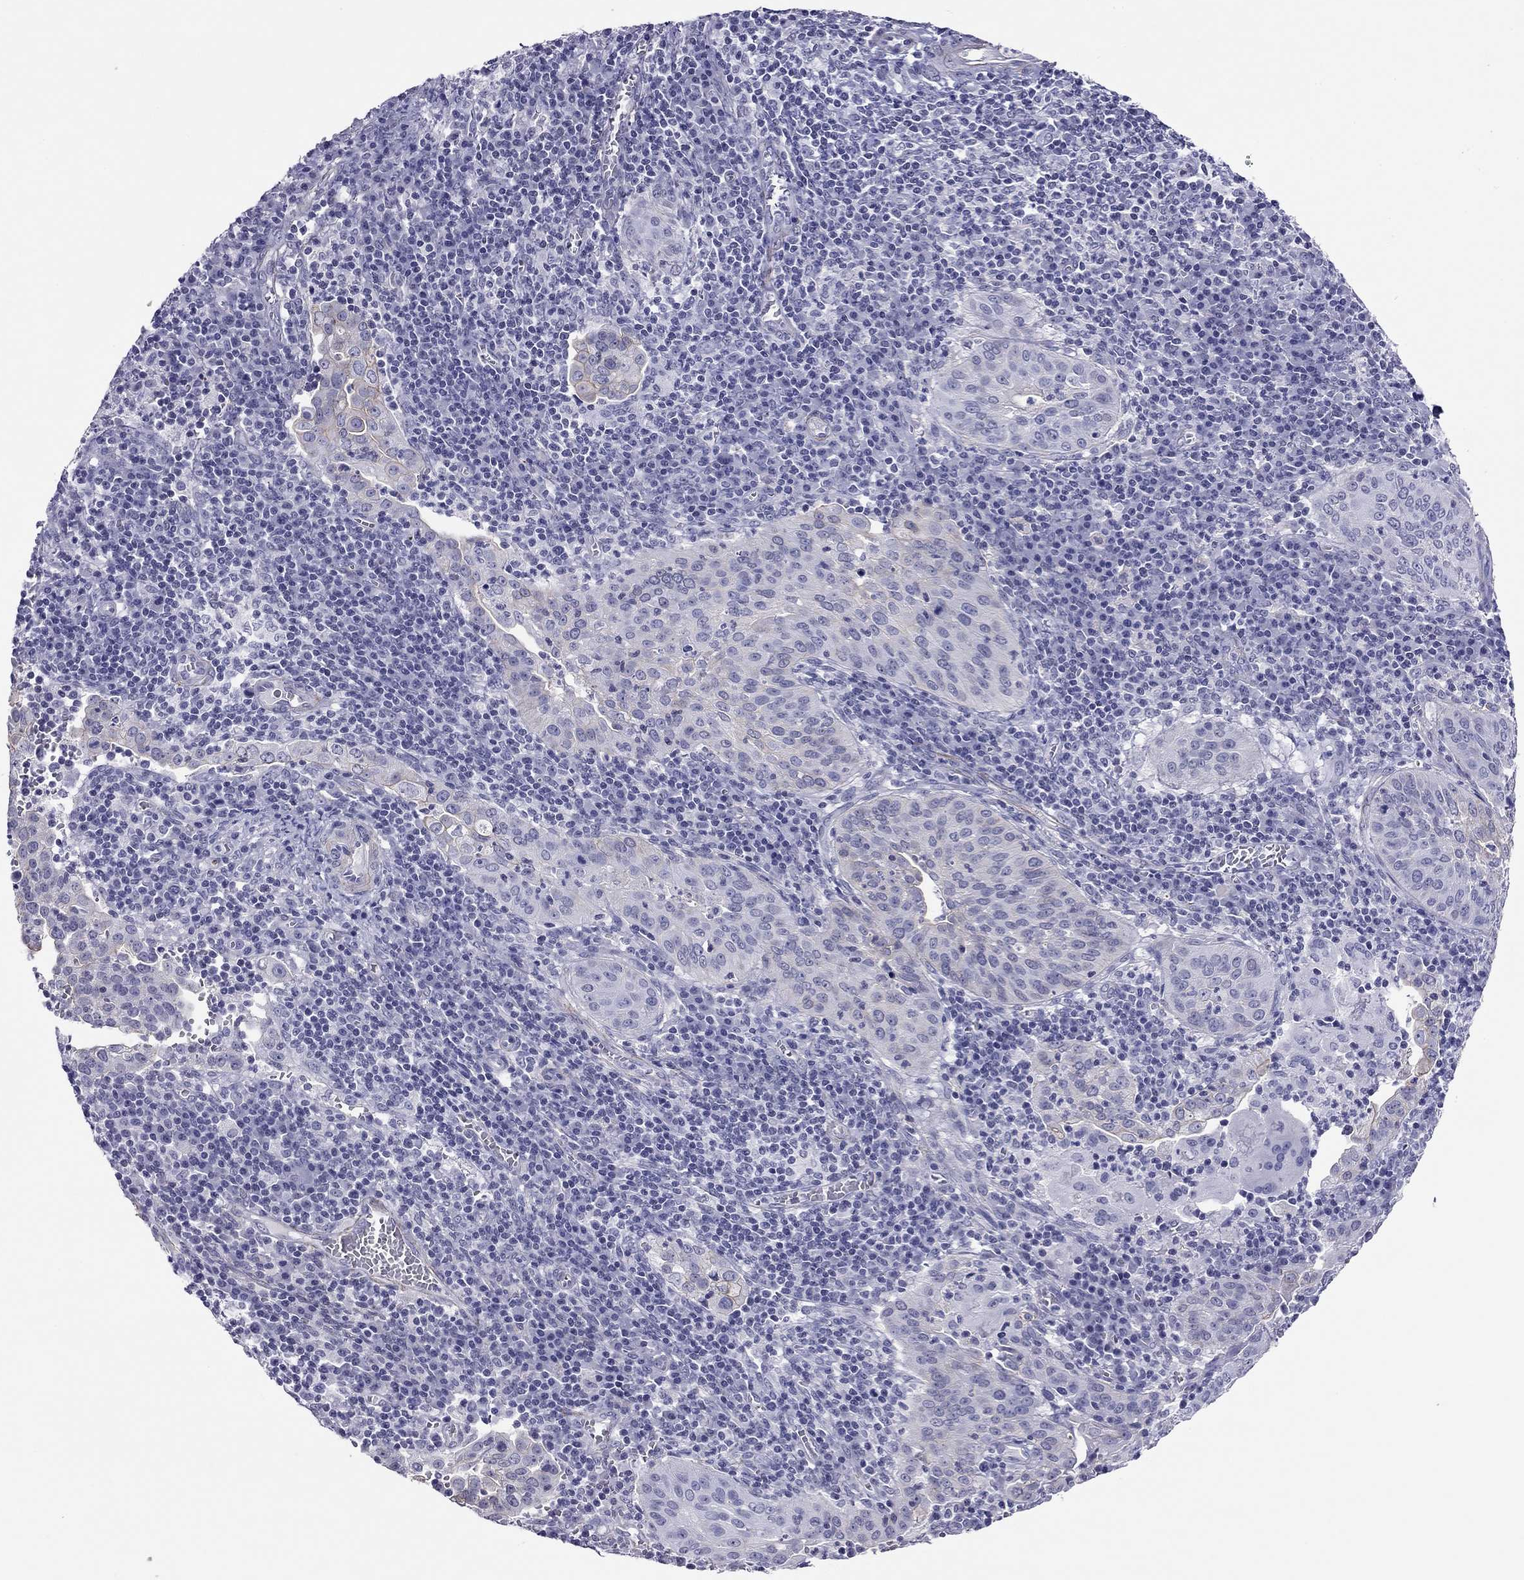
{"staining": {"intensity": "negative", "quantity": "none", "location": "none"}, "tissue": "cervical cancer", "cell_type": "Tumor cells", "image_type": "cancer", "snomed": [{"axis": "morphology", "description": "Squamous cell carcinoma, NOS"}, {"axis": "topography", "description": "Cervix"}], "caption": "Cervical cancer was stained to show a protein in brown. There is no significant positivity in tumor cells.", "gene": "MYMX", "patient": {"sex": "female", "age": 39}}